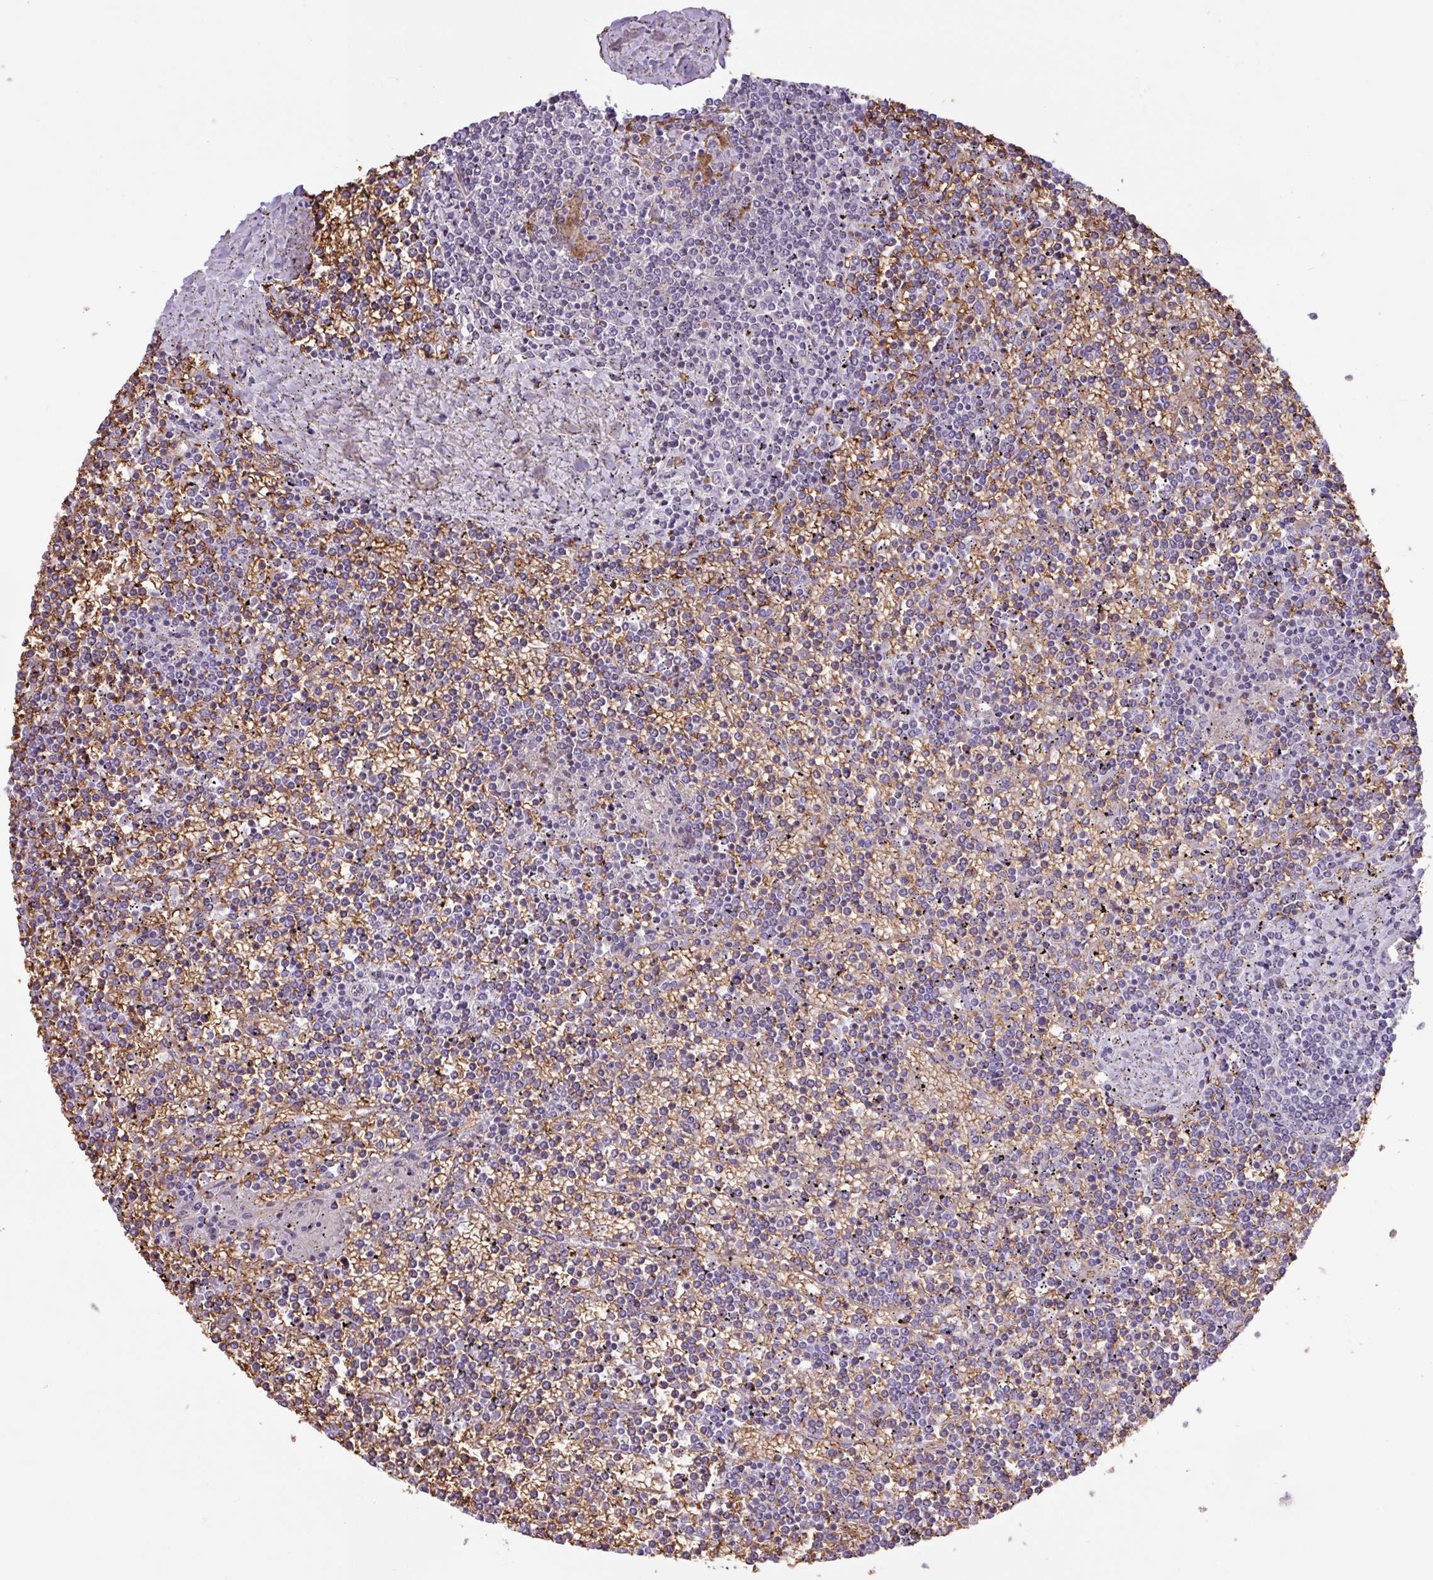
{"staining": {"intensity": "negative", "quantity": "none", "location": "none"}, "tissue": "lymphoma", "cell_type": "Tumor cells", "image_type": "cancer", "snomed": [{"axis": "morphology", "description": "Malignant lymphoma, non-Hodgkin's type, Low grade"}, {"axis": "topography", "description": "Spleen"}], "caption": "Immunohistochemistry of human lymphoma demonstrates no positivity in tumor cells.", "gene": "RAD21L1", "patient": {"sex": "female", "age": 19}}